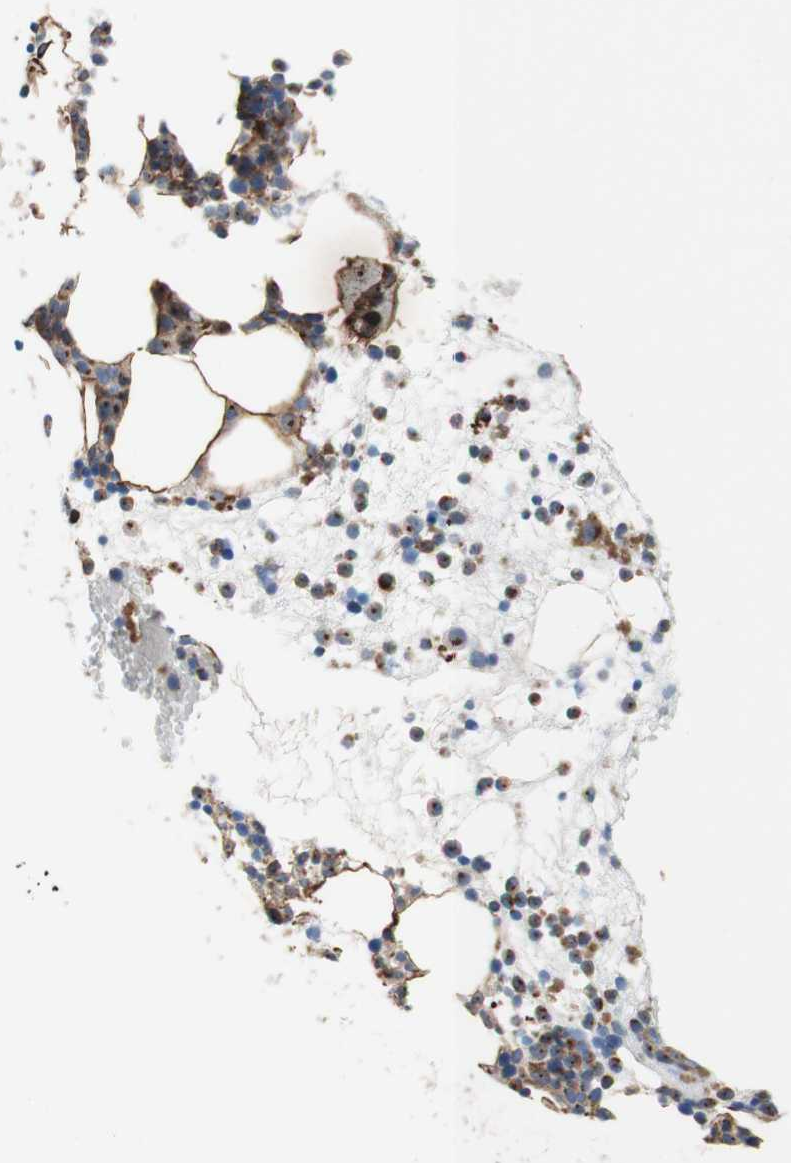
{"staining": {"intensity": "strong", "quantity": "25%-75%", "location": "cytoplasmic/membranous"}, "tissue": "bone marrow", "cell_type": "Hematopoietic cells", "image_type": "normal", "snomed": [{"axis": "morphology", "description": "Normal tissue, NOS"}, {"axis": "morphology", "description": "Inflammation, NOS"}, {"axis": "topography", "description": "Bone marrow"}], "caption": "Immunohistochemistry (DAB (3,3'-diaminobenzidine)) staining of normal human bone marrow exhibits strong cytoplasmic/membranous protein staining in about 25%-75% of hematopoietic cells.", "gene": "C1orf43", "patient": {"sex": "female", "age": 79}}